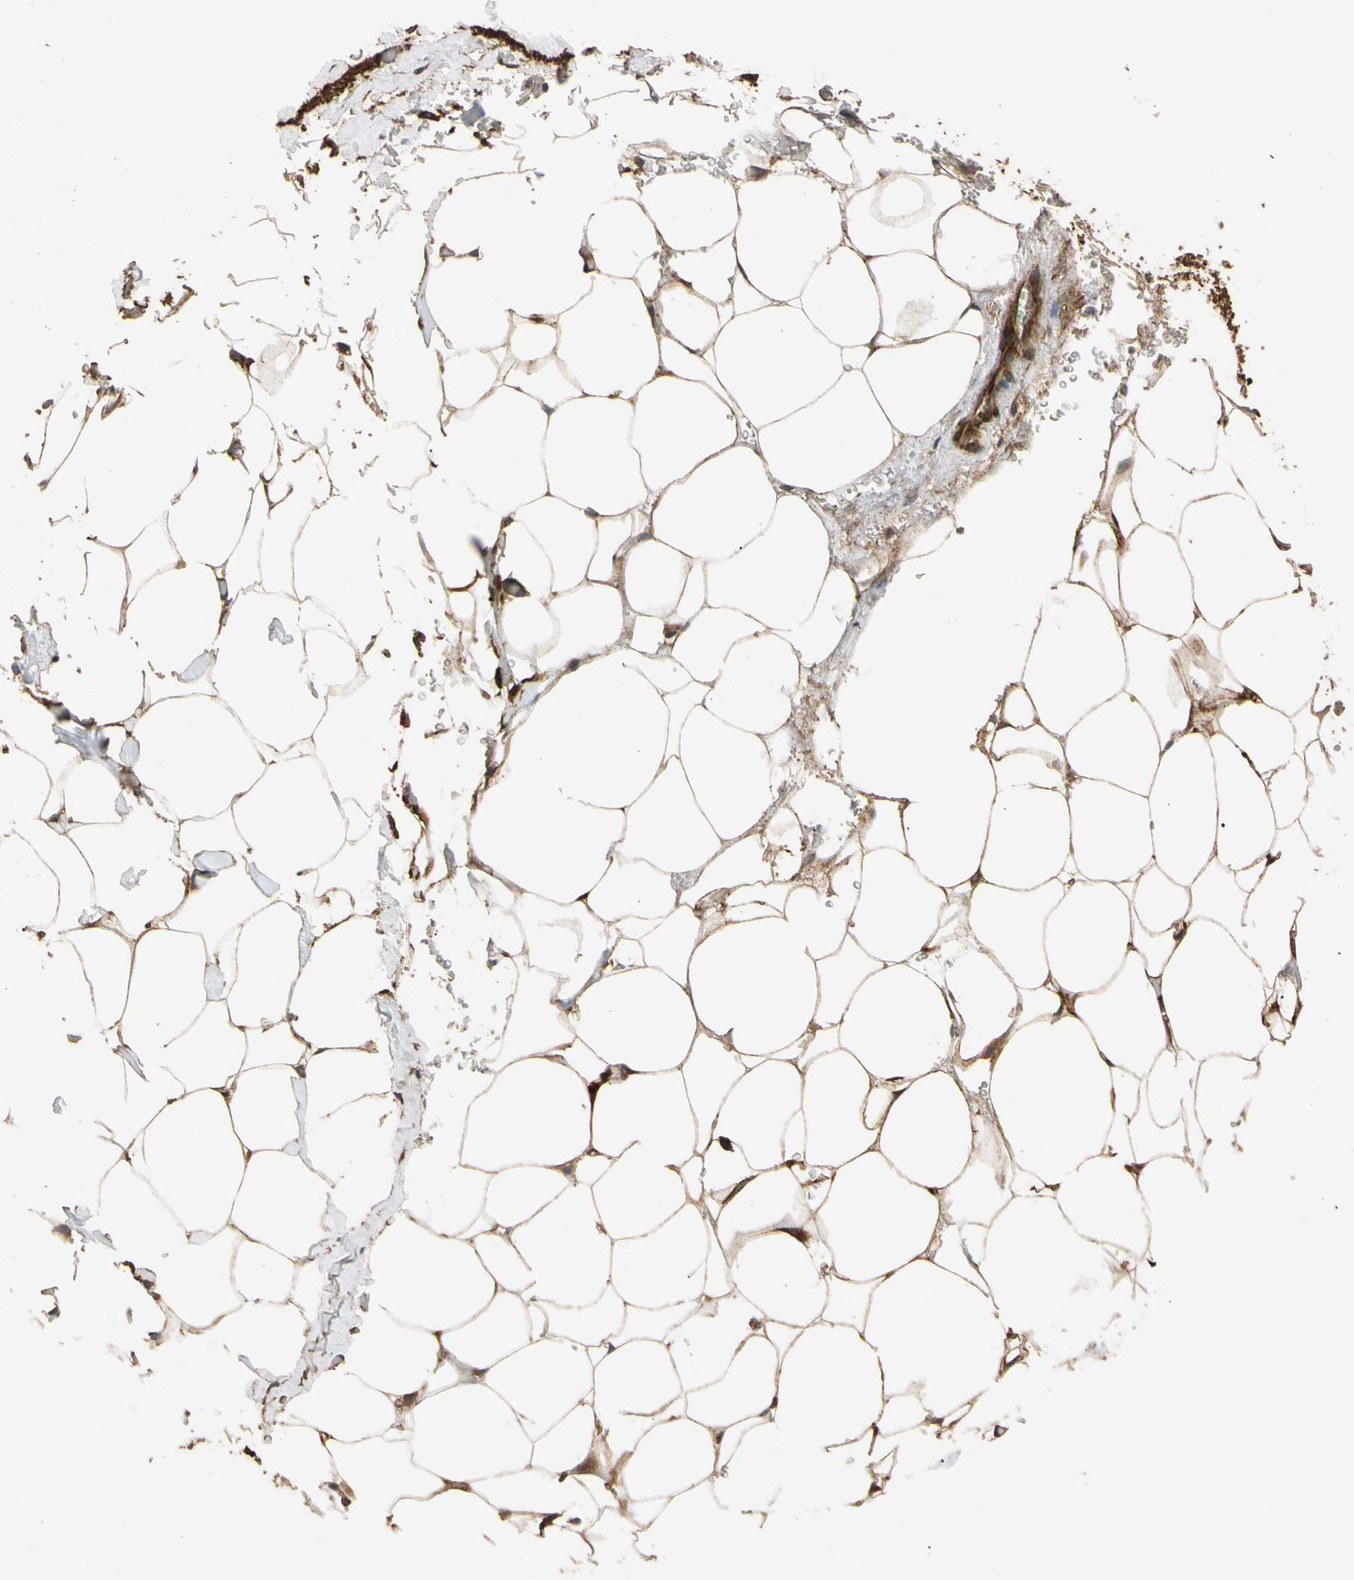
{"staining": {"intensity": "moderate", "quantity": ">75%", "location": "cytoplasmic/membranous"}, "tissue": "adipose tissue", "cell_type": "Adipocytes", "image_type": "normal", "snomed": [{"axis": "morphology", "description": "Normal tissue, NOS"}, {"axis": "topography", "description": "Breast"}, {"axis": "topography", "description": "Adipose tissue"}], "caption": "Human adipose tissue stained for a protein (brown) shows moderate cytoplasmic/membranous positive positivity in approximately >75% of adipocytes.", "gene": "MGRN1", "patient": {"sex": "female", "age": 25}}